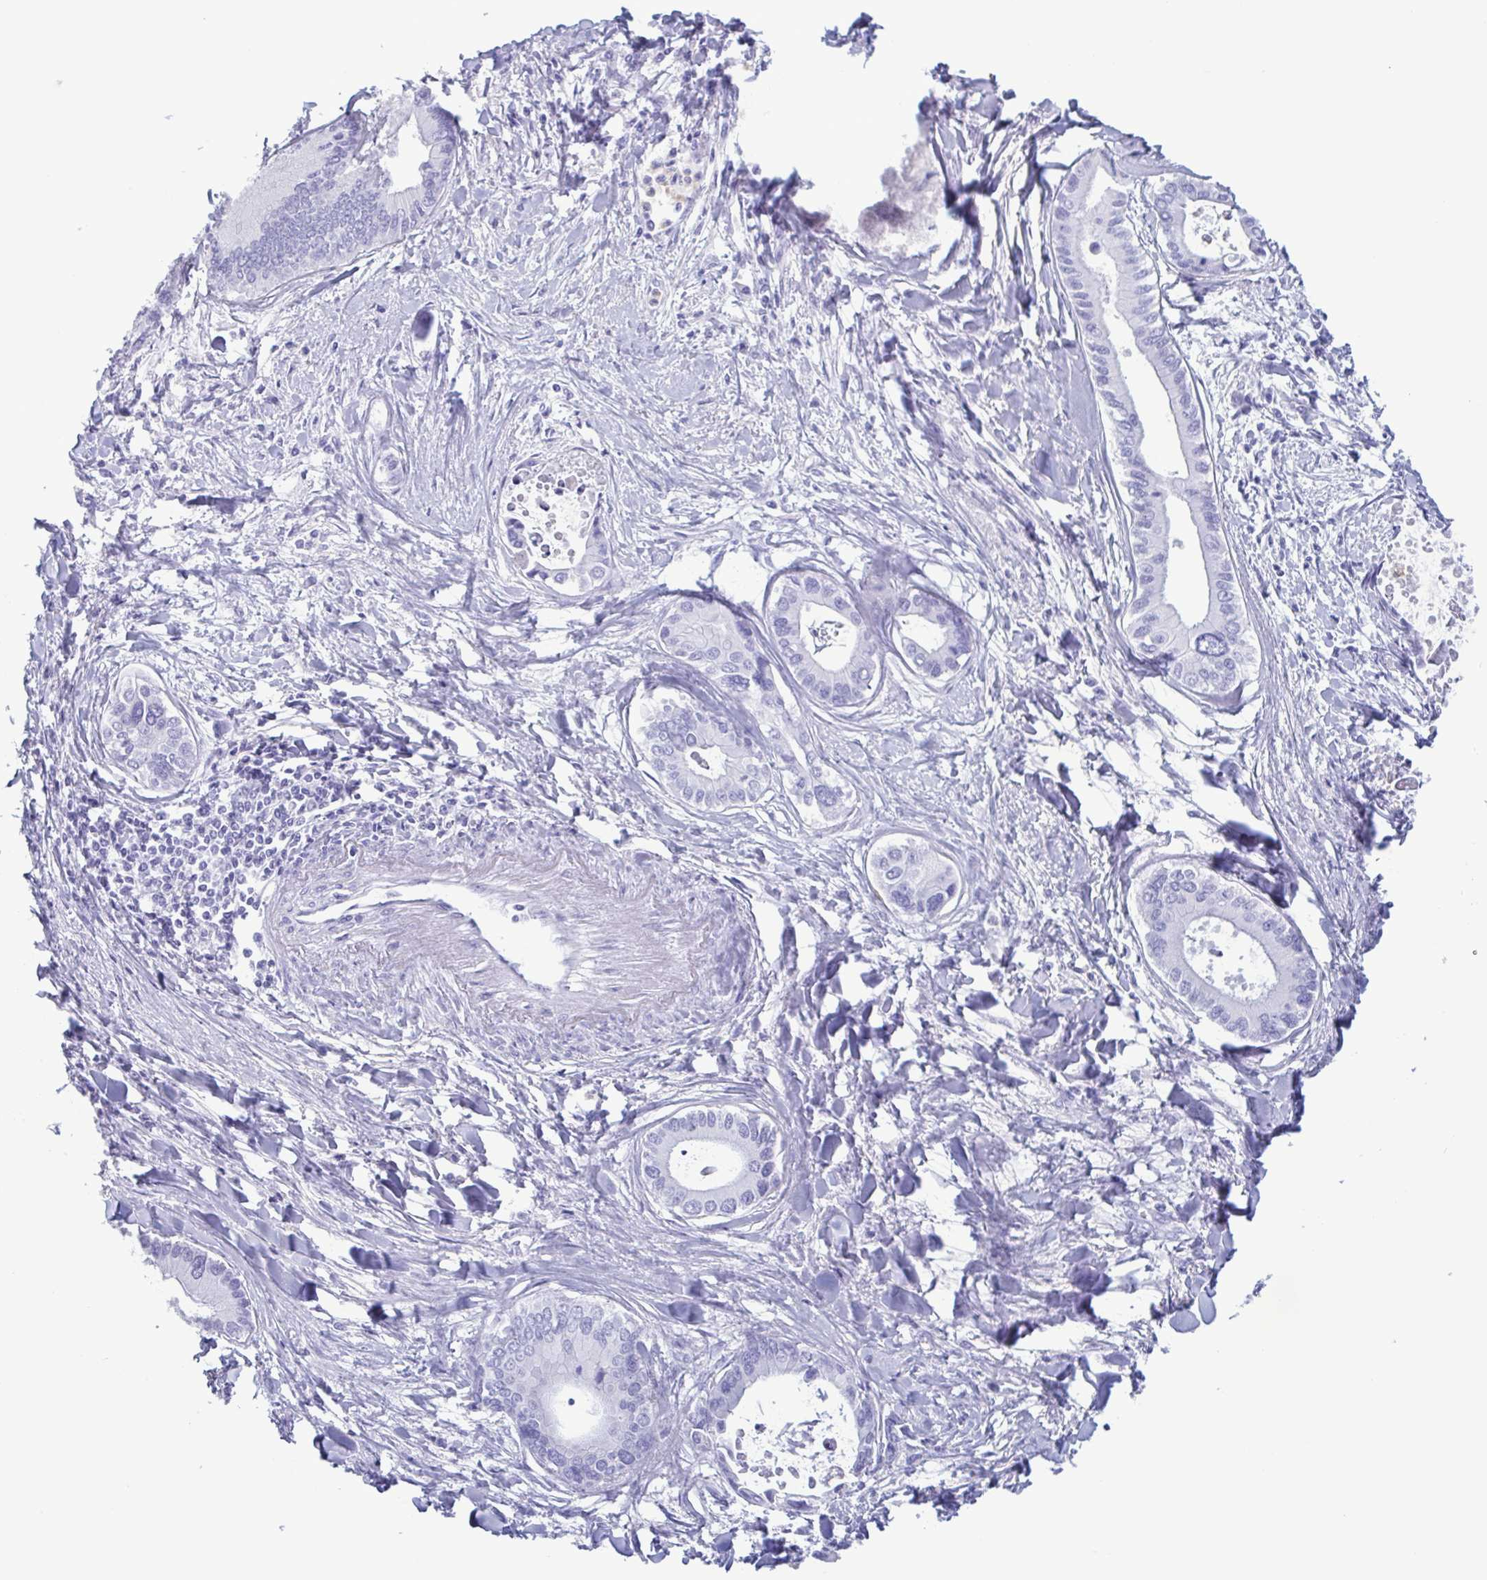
{"staining": {"intensity": "negative", "quantity": "none", "location": "none"}, "tissue": "liver cancer", "cell_type": "Tumor cells", "image_type": "cancer", "snomed": [{"axis": "morphology", "description": "Cholangiocarcinoma"}, {"axis": "topography", "description": "Liver"}], "caption": "Liver cholangiocarcinoma was stained to show a protein in brown. There is no significant expression in tumor cells.", "gene": "LTF", "patient": {"sex": "male", "age": 66}}